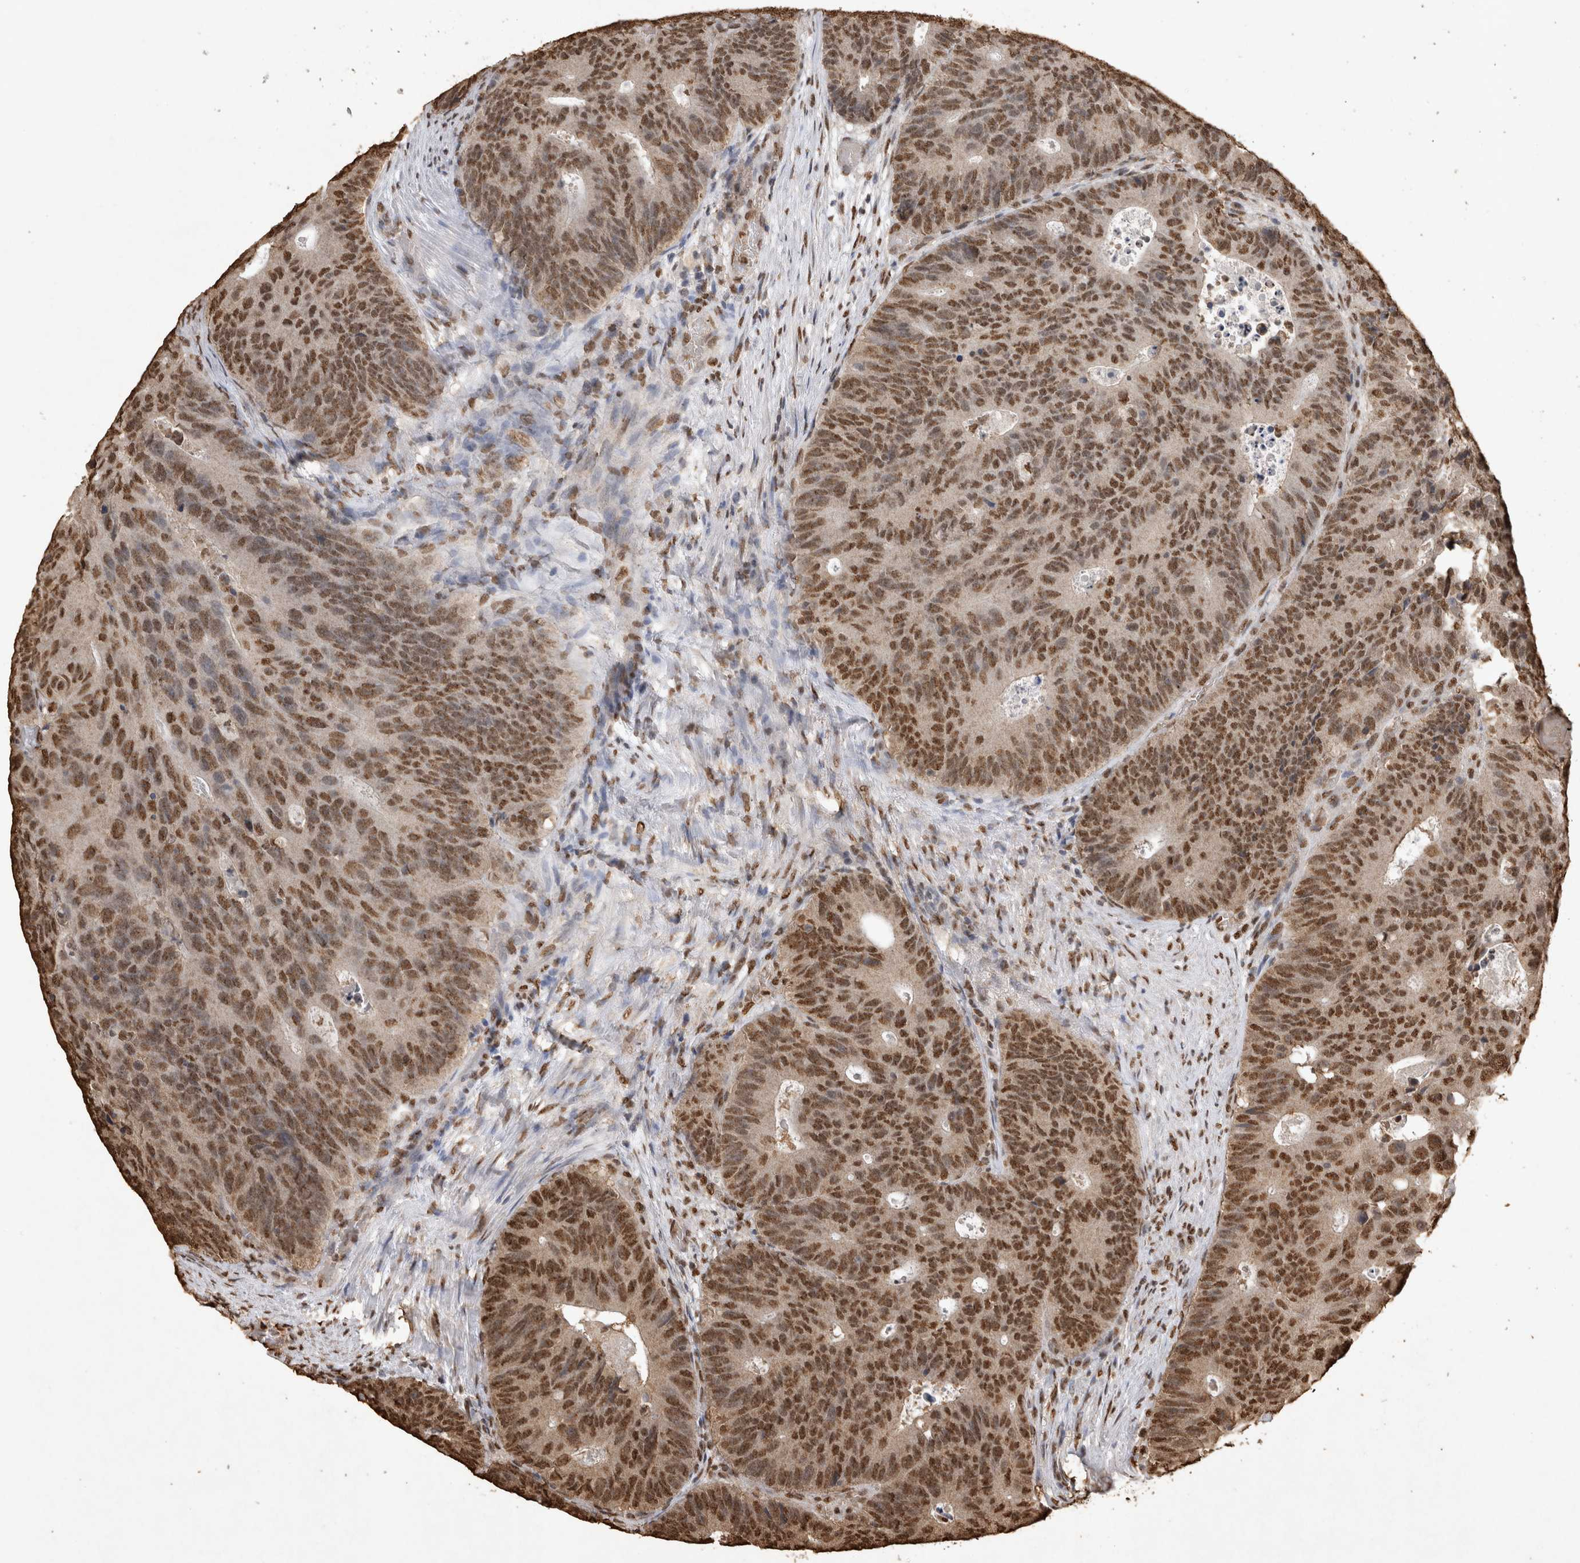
{"staining": {"intensity": "moderate", "quantity": ">75%", "location": "nuclear"}, "tissue": "colorectal cancer", "cell_type": "Tumor cells", "image_type": "cancer", "snomed": [{"axis": "morphology", "description": "Adenocarcinoma, NOS"}, {"axis": "topography", "description": "Colon"}], "caption": "High-power microscopy captured an IHC photomicrograph of colorectal adenocarcinoma, revealing moderate nuclear staining in approximately >75% of tumor cells. Using DAB (brown) and hematoxylin (blue) stains, captured at high magnification using brightfield microscopy.", "gene": "OAS2", "patient": {"sex": "male", "age": 87}}